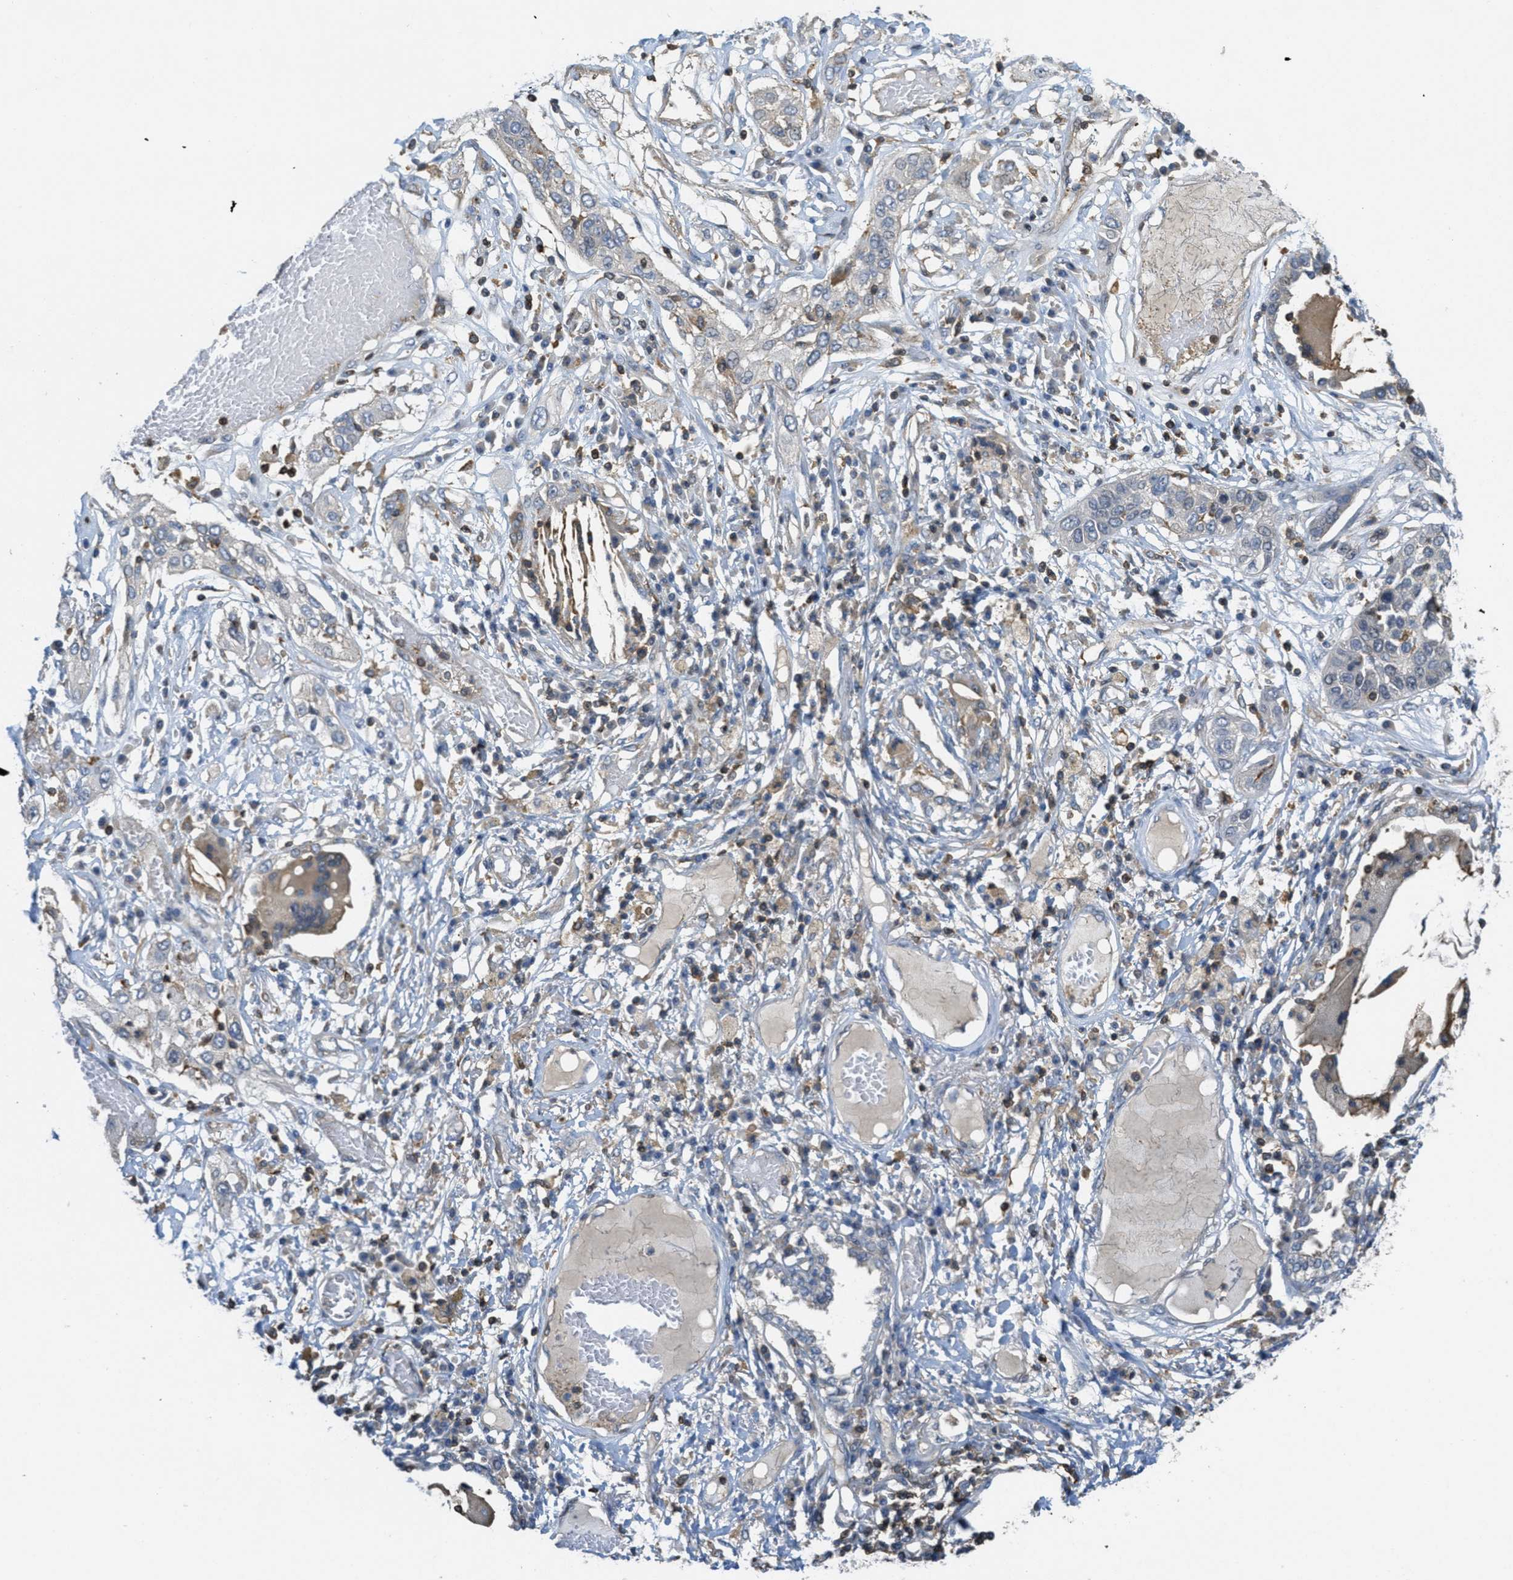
{"staining": {"intensity": "negative", "quantity": "none", "location": "none"}, "tissue": "lung cancer", "cell_type": "Tumor cells", "image_type": "cancer", "snomed": [{"axis": "morphology", "description": "Squamous cell carcinoma, NOS"}, {"axis": "topography", "description": "Lung"}], "caption": "Immunohistochemical staining of human lung cancer displays no significant positivity in tumor cells. The staining is performed using DAB brown chromogen with nuclei counter-stained in using hematoxylin.", "gene": "GRIK2", "patient": {"sex": "male", "age": 71}}